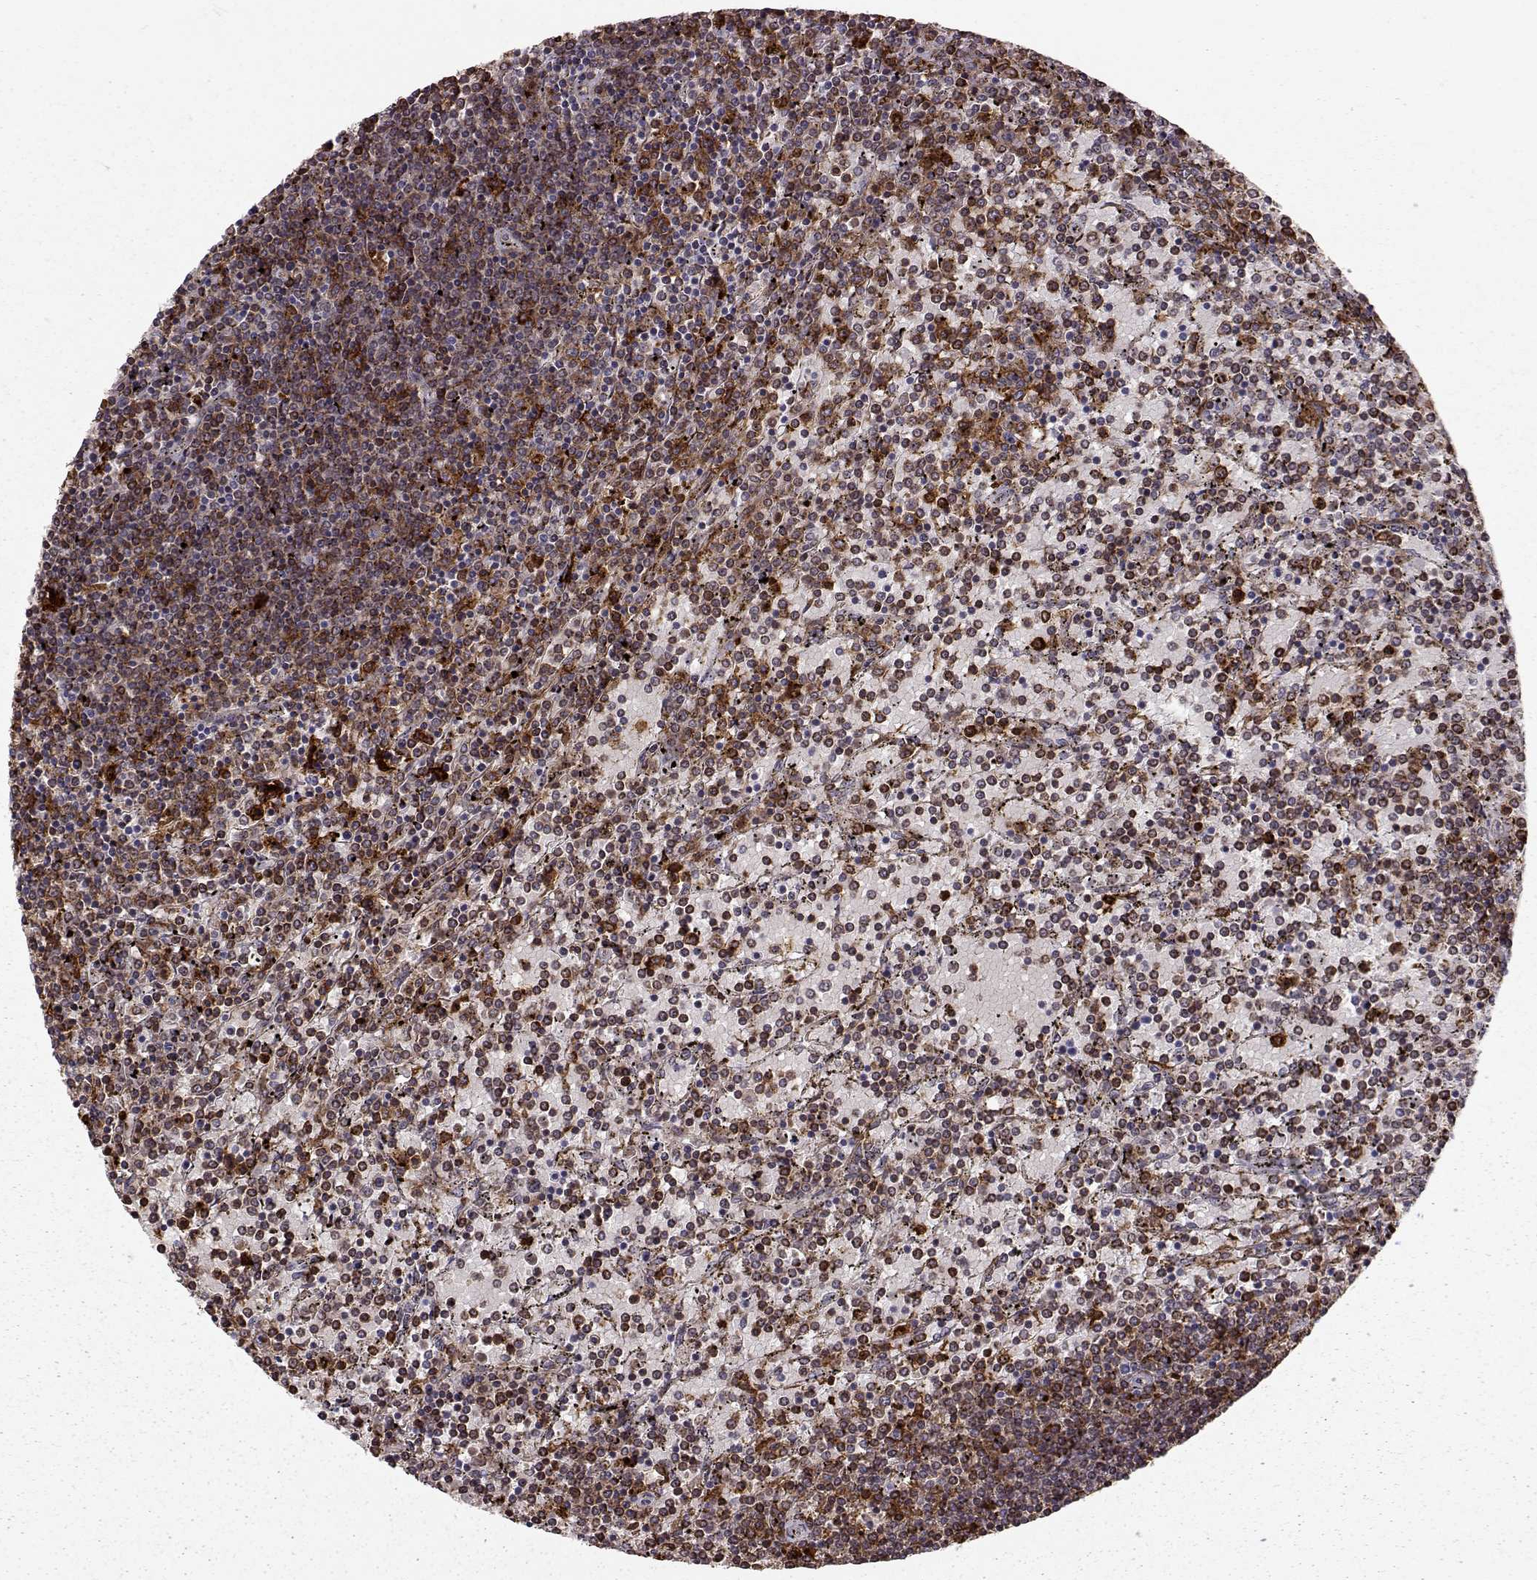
{"staining": {"intensity": "strong", "quantity": "25%-75%", "location": "cytoplasmic/membranous"}, "tissue": "lymphoma", "cell_type": "Tumor cells", "image_type": "cancer", "snomed": [{"axis": "morphology", "description": "Malignant lymphoma, non-Hodgkin's type, Low grade"}, {"axis": "topography", "description": "Spleen"}], "caption": "IHC micrograph of neoplastic tissue: human lymphoma stained using immunohistochemistry (IHC) exhibits high levels of strong protein expression localized specifically in the cytoplasmic/membranous of tumor cells, appearing as a cytoplasmic/membranous brown color.", "gene": "CCNF", "patient": {"sex": "female", "age": 77}}